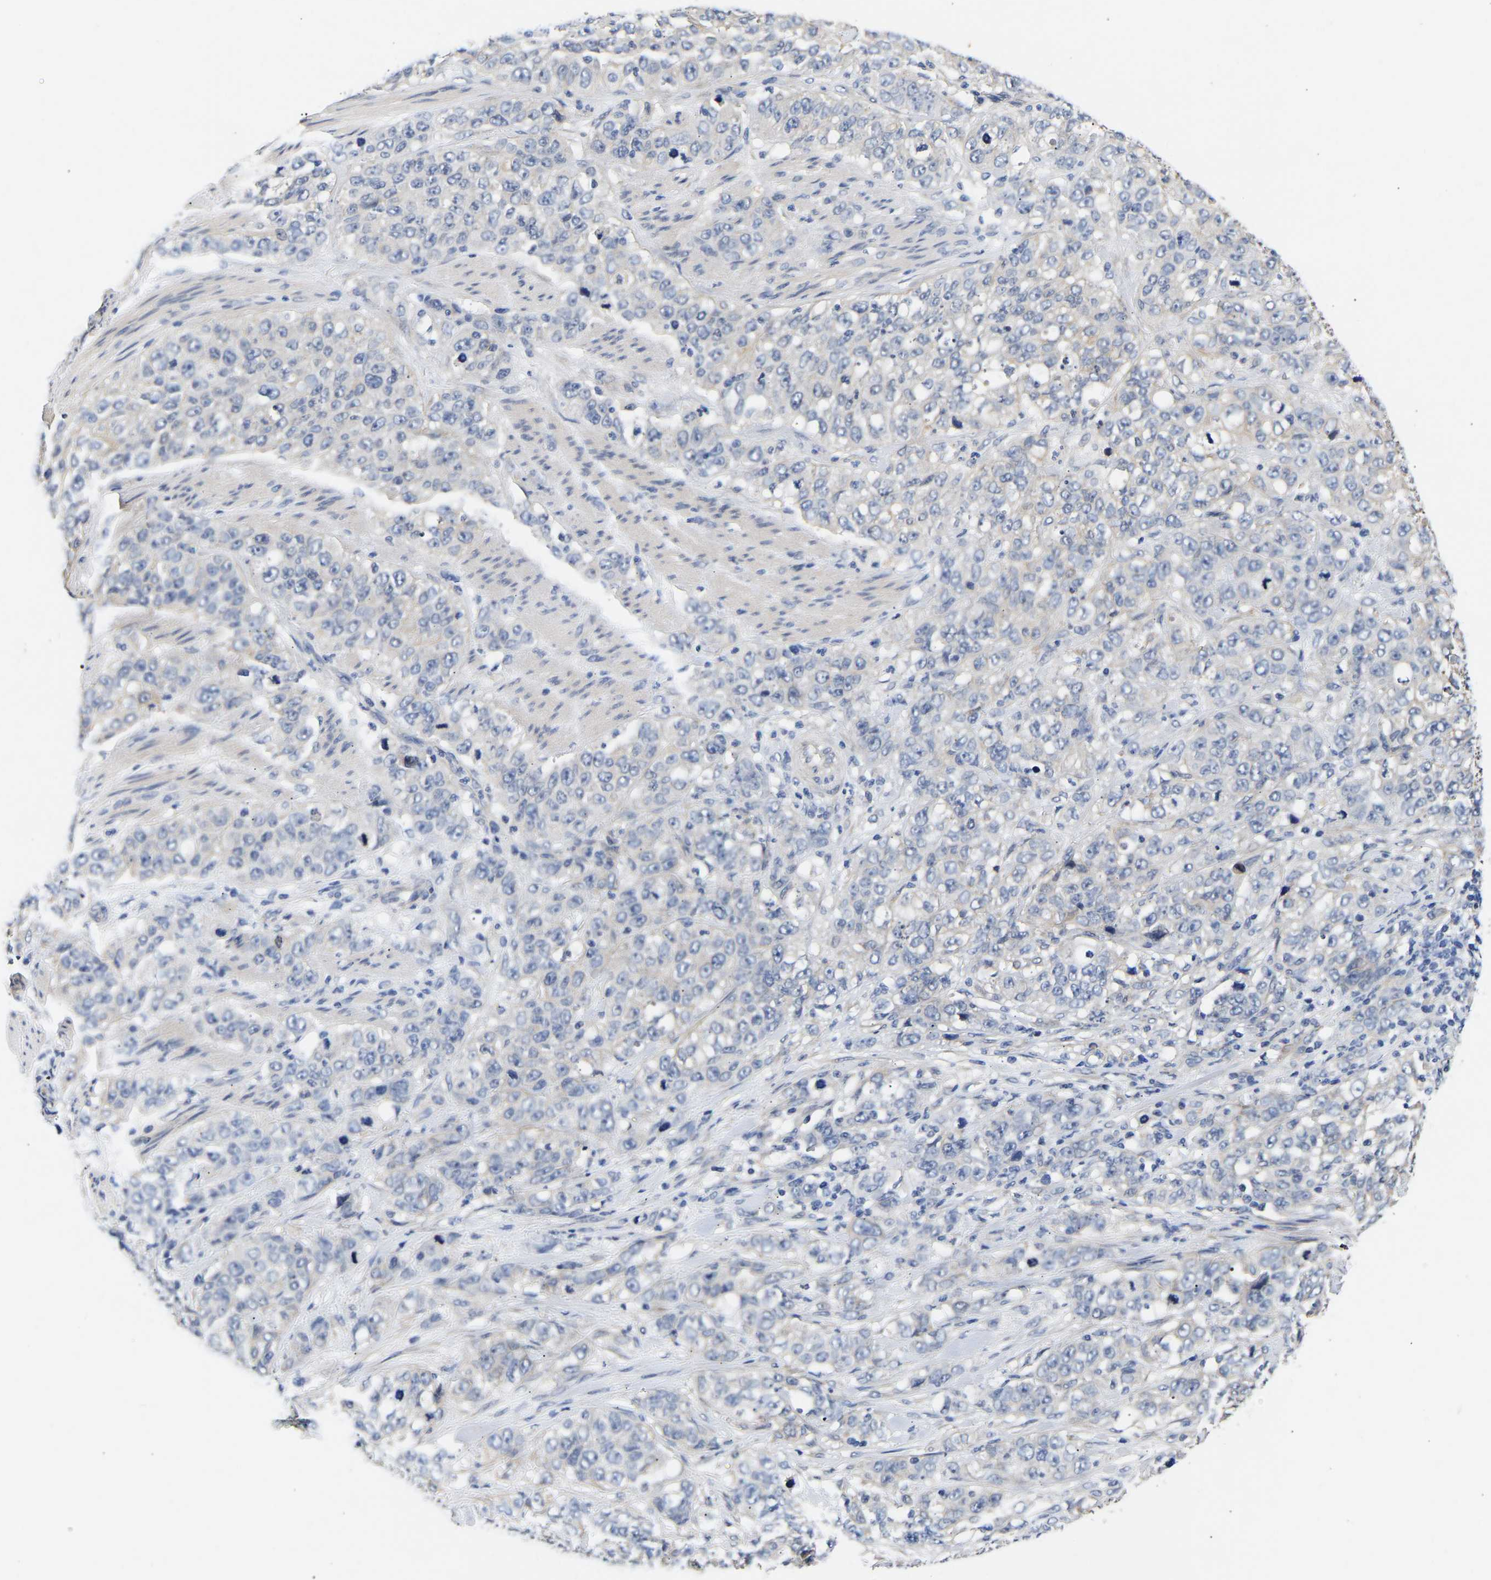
{"staining": {"intensity": "negative", "quantity": "none", "location": "none"}, "tissue": "stomach cancer", "cell_type": "Tumor cells", "image_type": "cancer", "snomed": [{"axis": "morphology", "description": "Adenocarcinoma, NOS"}, {"axis": "topography", "description": "Stomach"}], "caption": "Micrograph shows no protein positivity in tumor cells of stomach cancer (adenocarcinoma) tissue. The staining is performed using DAB (3,3'-diaminobenzidine) brown chromogen with nuclei counter-stained in using hematoxylin.", "gene": "CCDC6", "patient": {"sex": "male", "age": 48}}